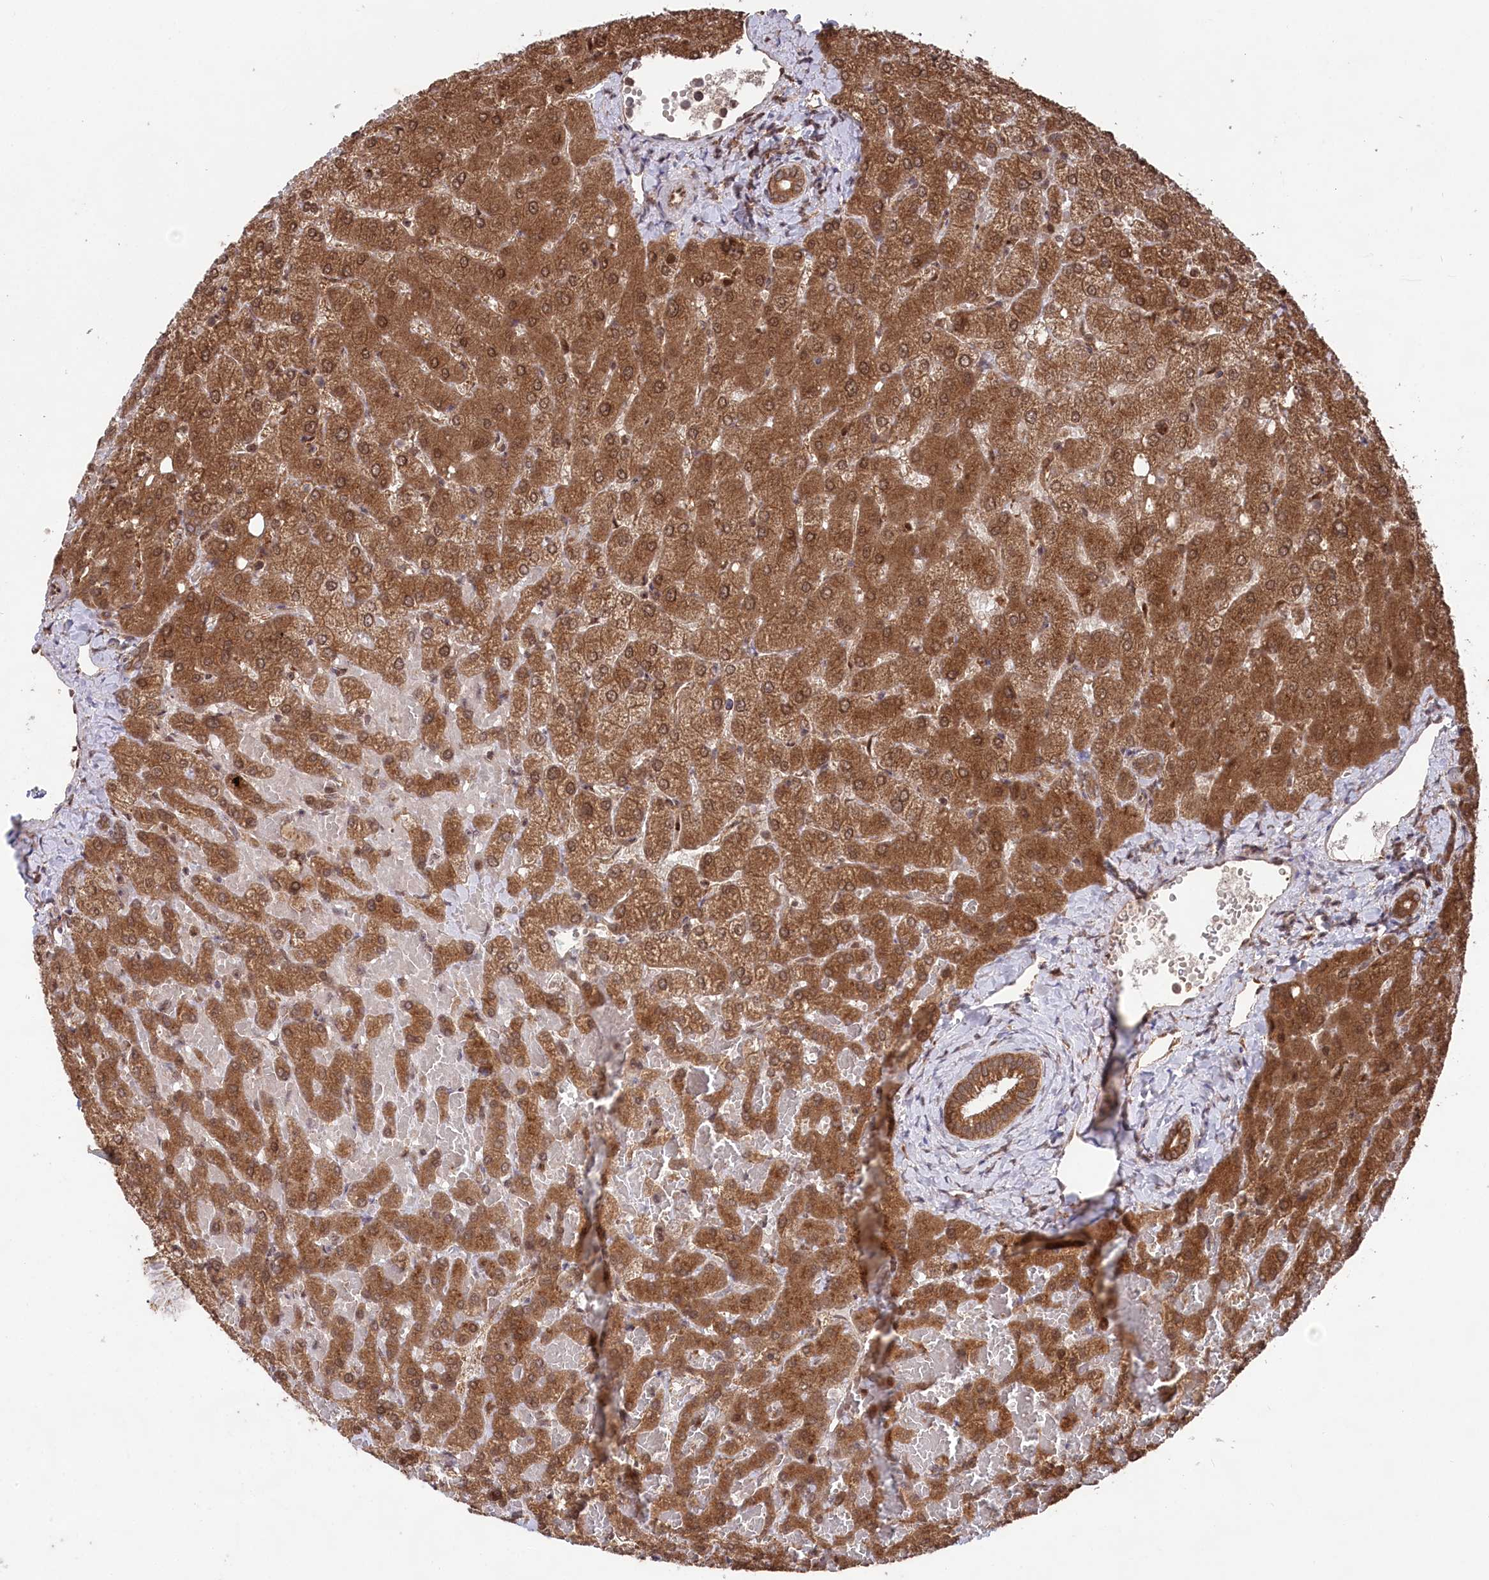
{"staining": {"intensity": "moderate", "quantity": ">75%", "location": "cytoplasmic/membranous"}, "tissue": "liver", "cell_type": "Cholangiocytes", "image_type": "normal", "snomed": [{"axis": "morphology", "description": "Normal tissue, NOS"}, {"axis": "topography", "description": "Liver"}], "caption": "Protein staining shows moderate cytoplasmic/membranous staining in about >75% of cholangiocytes in normal liver. The protein is stained brown, and the nuclei are stained in blue (DAB IHC with brightfield microscopy, high magnification).", "gene": "PSMA1", "patient": {"sex": "female", "age": 54}}